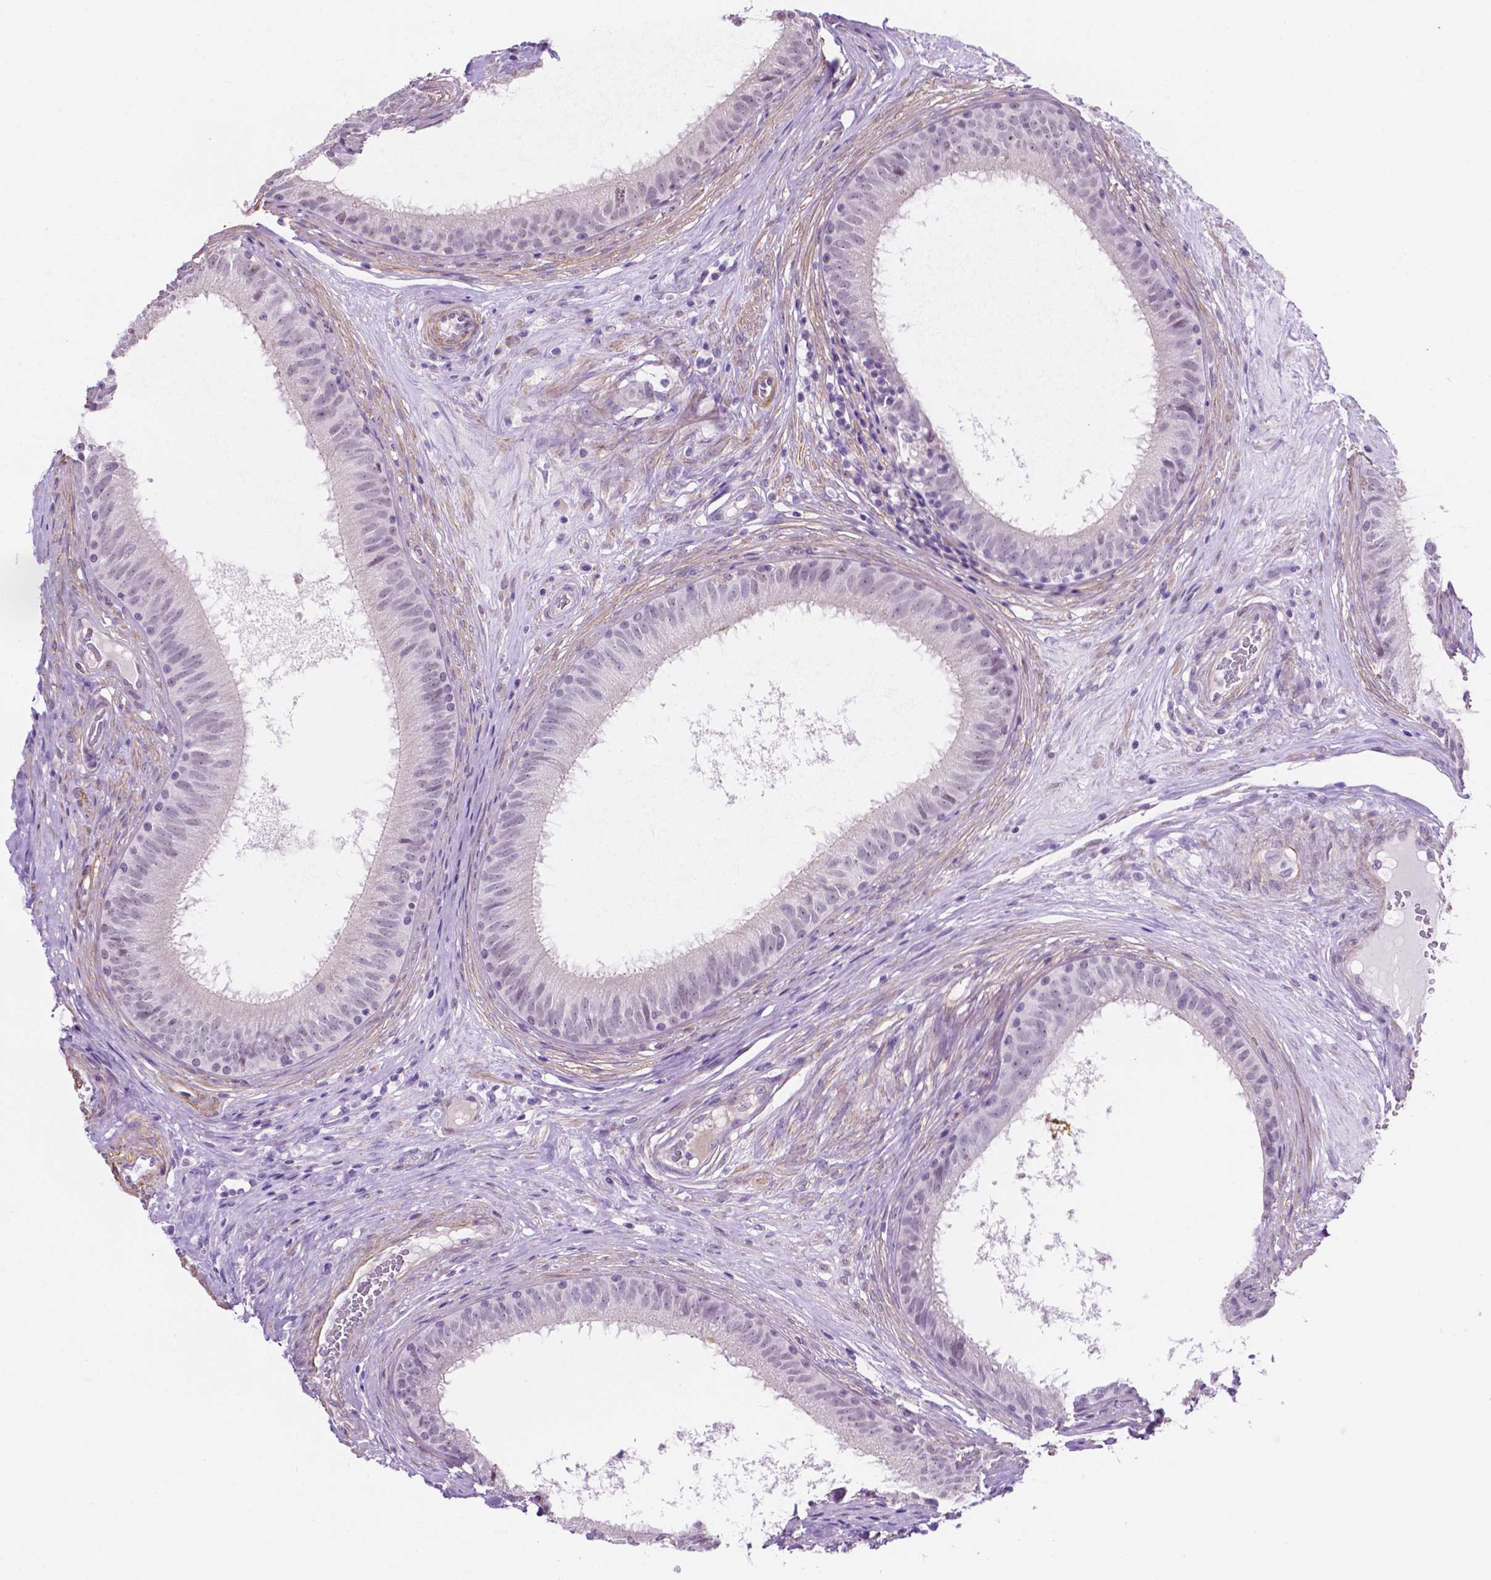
{"staining": {"intensity": "negative", "quantity": "none", "location": "none"}, "tissue": "epididymis", "cell_type": "Glandular cells", "image_type": "normal", "snomed": [{"axis": "morphology", "description": "Normal tissue, NOS"}, {"axis": "topography", "description": "Epididymis"}], "caption": "Histopathology image shows no significant protein positivity in glandular cells of unremarkable epididymis. Brightfield microscopy of IHC stained with DAB (brown) and hematoxylin (blue), captured at high magnification.", "gene": "ACY3", "patient": {"sex": "male", "age": 59}}